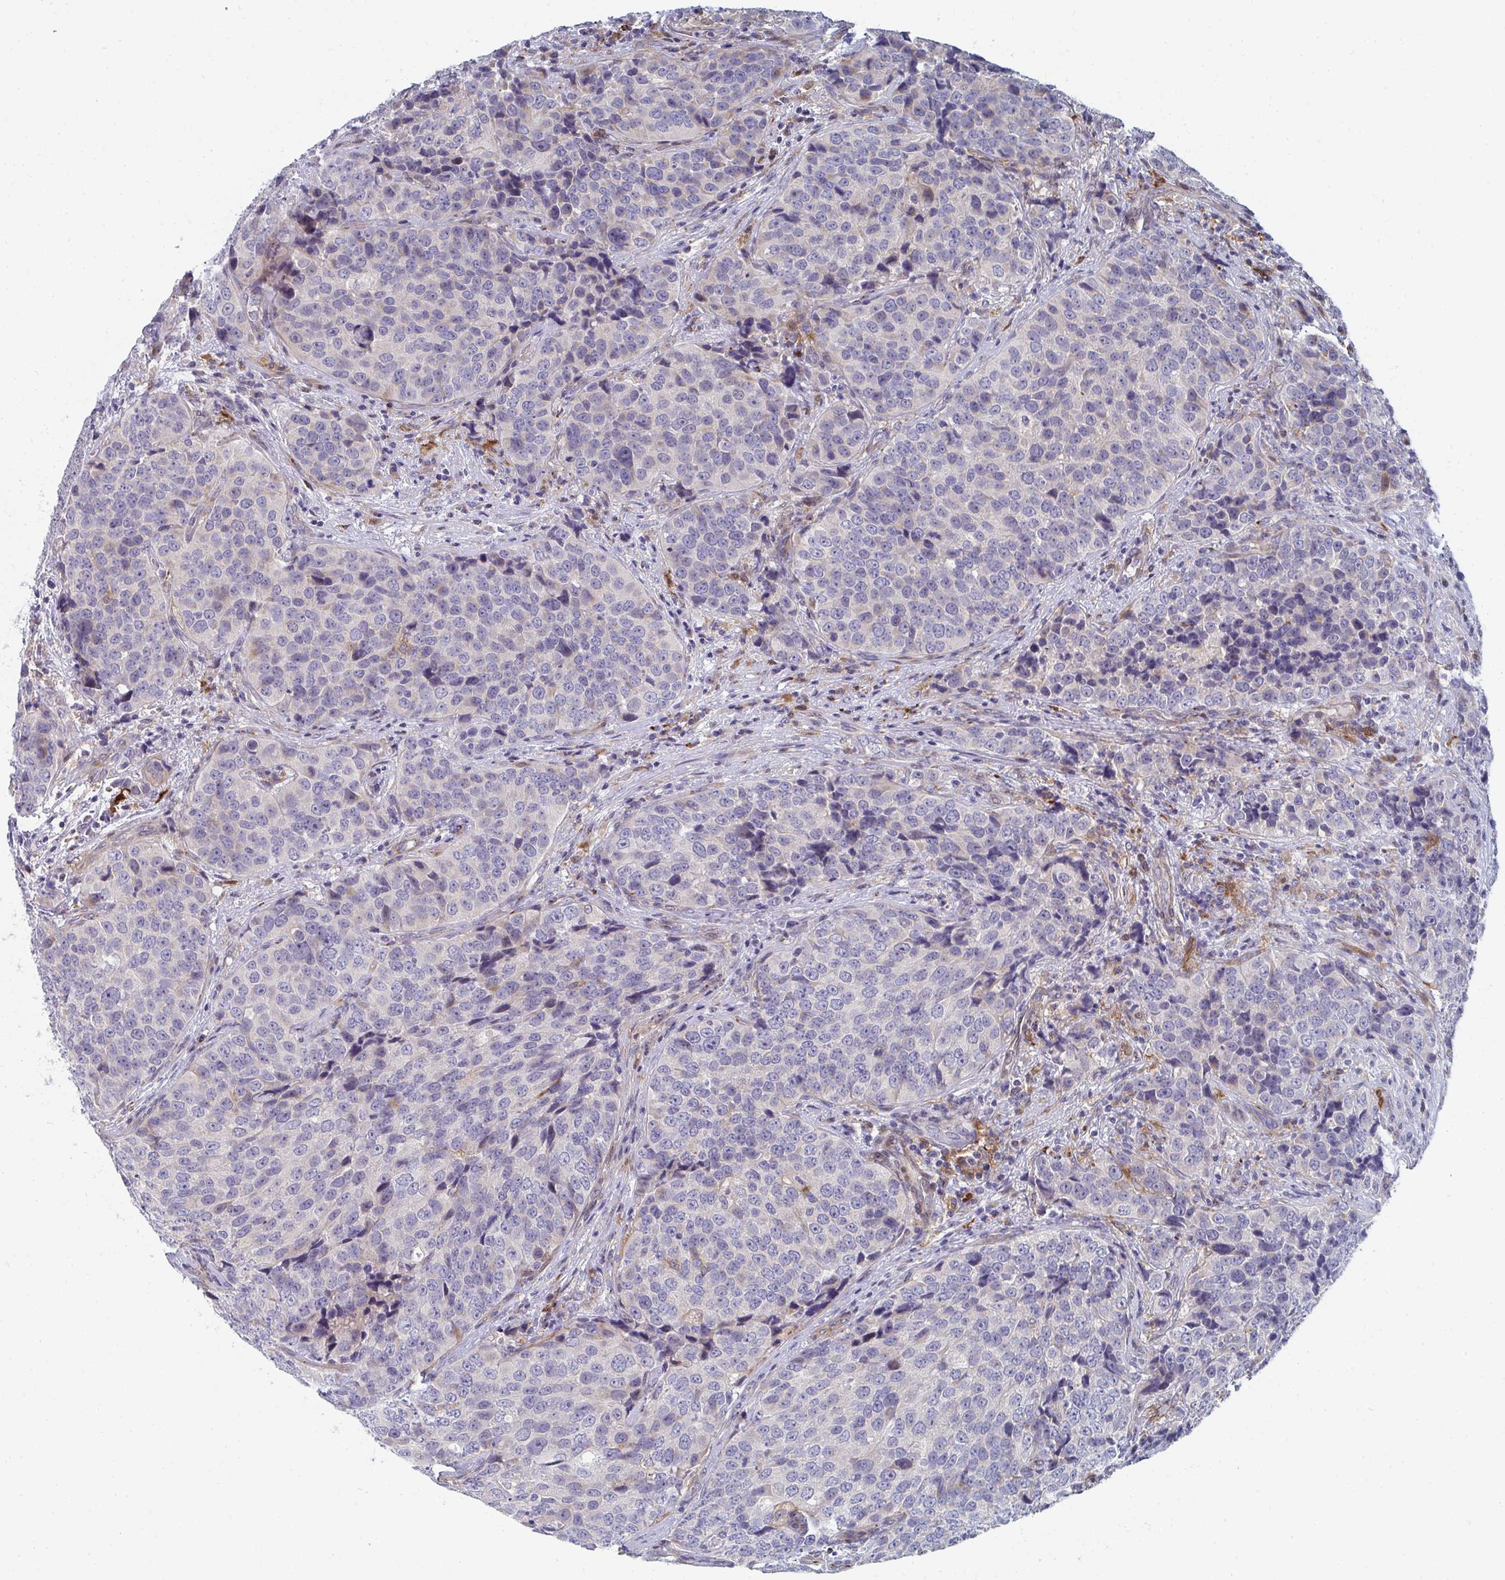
{"staining": {"intensity": "negative", "quantity": "none", "location": "none"}, "tissue": "urothelial cancer", "cell_type": "Tumor cells", "image_type": "cancer", "snomed": [{"axis": "morphology", "description": "Urothelial carcinoma, NOS"}, {"axis": "topography", "description": "Urinary bladder"}], "caption": "Photomicrograph shows no significant protein staining in tumor cells of transitional cell carcinoma.", "gene": "PSMG1", "patient": {"sex": "male", "age": 52}}